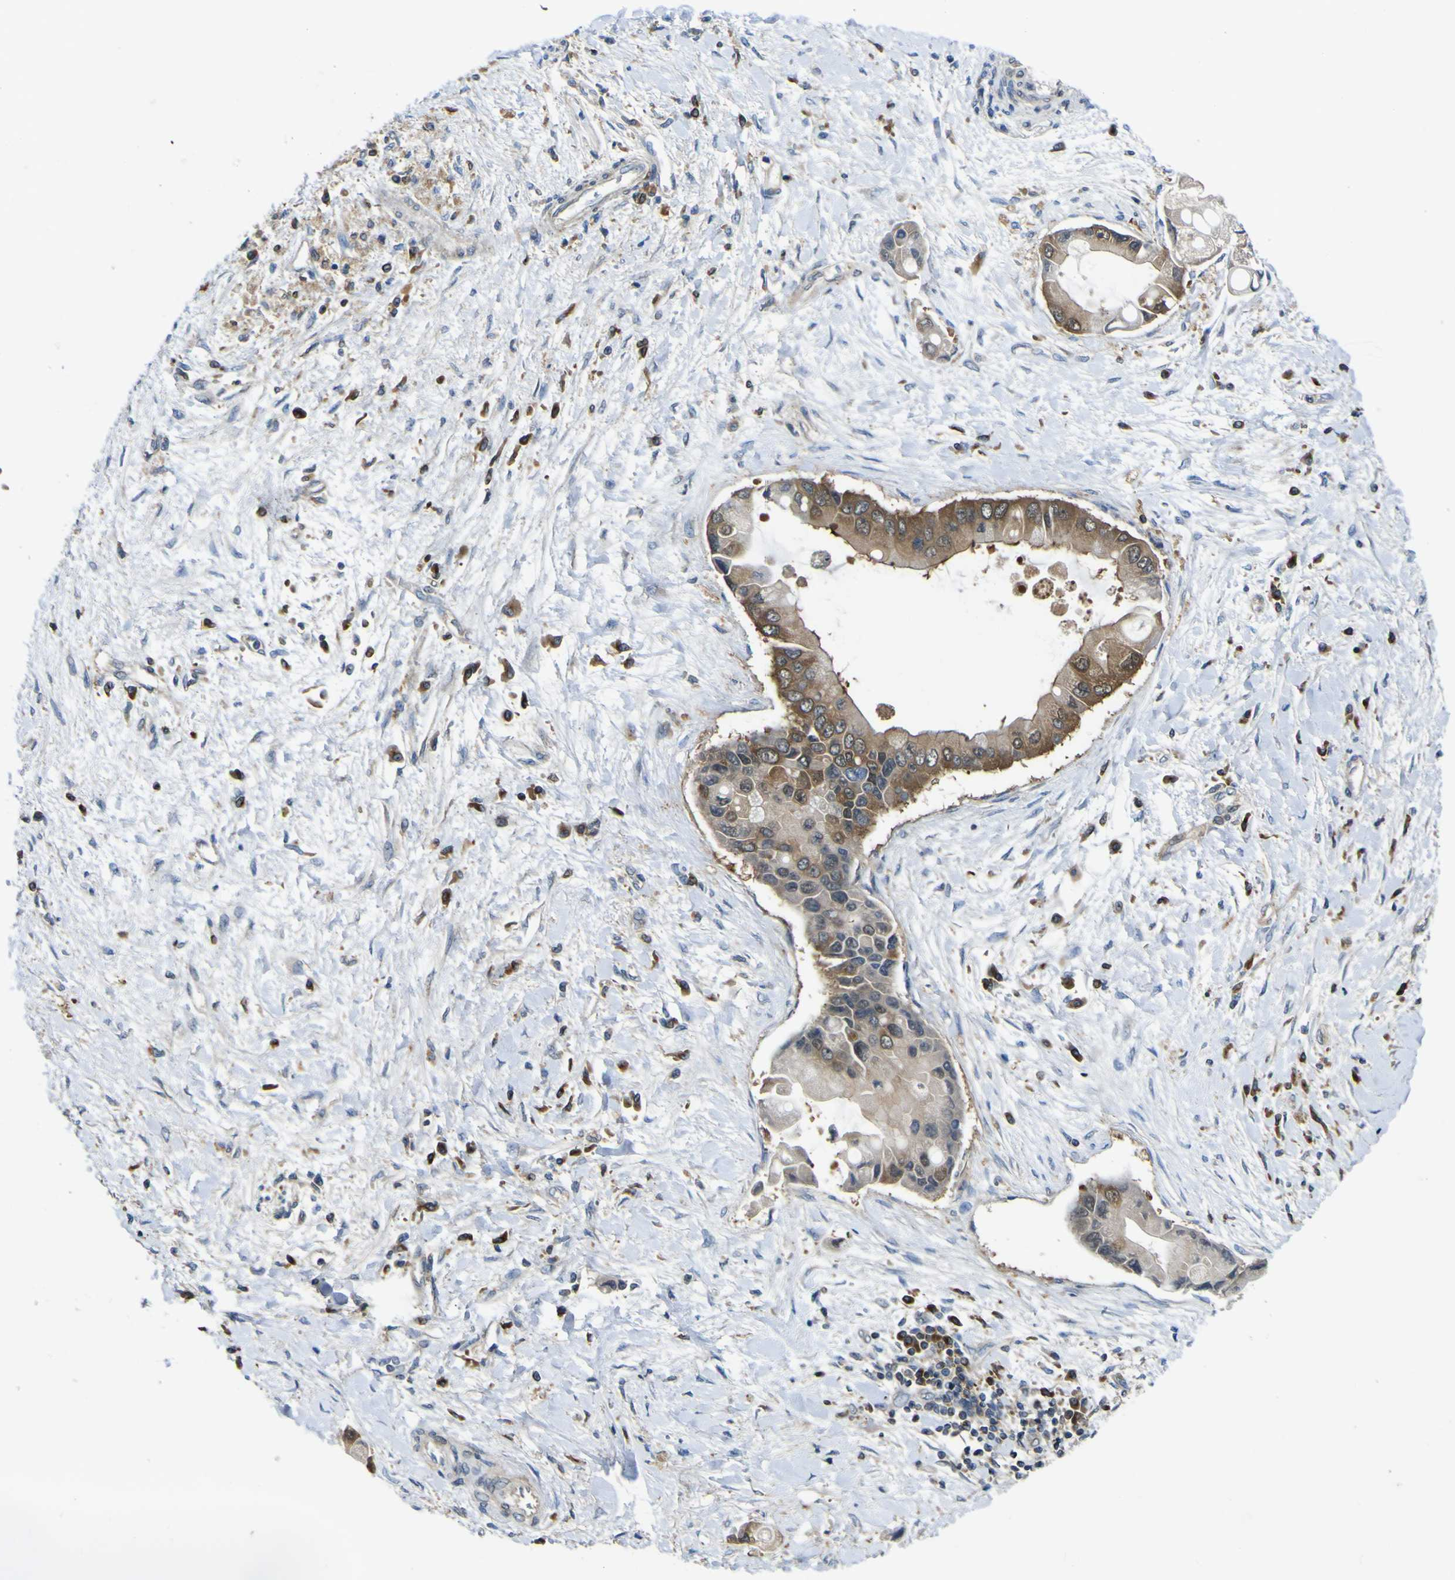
{"staining": {"intensity": "moderate", "quantity": ">75%", "location": "cytoplasmic/membranous"}, "tissue": "liver cancer", "cell_type": "Tumor cells", "image_type": "cancer", "snomed": [{"axis": "morphology", "description": "Cholangiocarcinoma"}, {"axis": "topography", "description": "Liver"}], "caption": "Protein expression analysis of human liver cancer (cholangiocarcinoma) reveals moderate cytoplasmic/membranous expression in about >75% of tumor cells.", "gene": "EML2", "patient": {"sex": "male", "age": 50}}